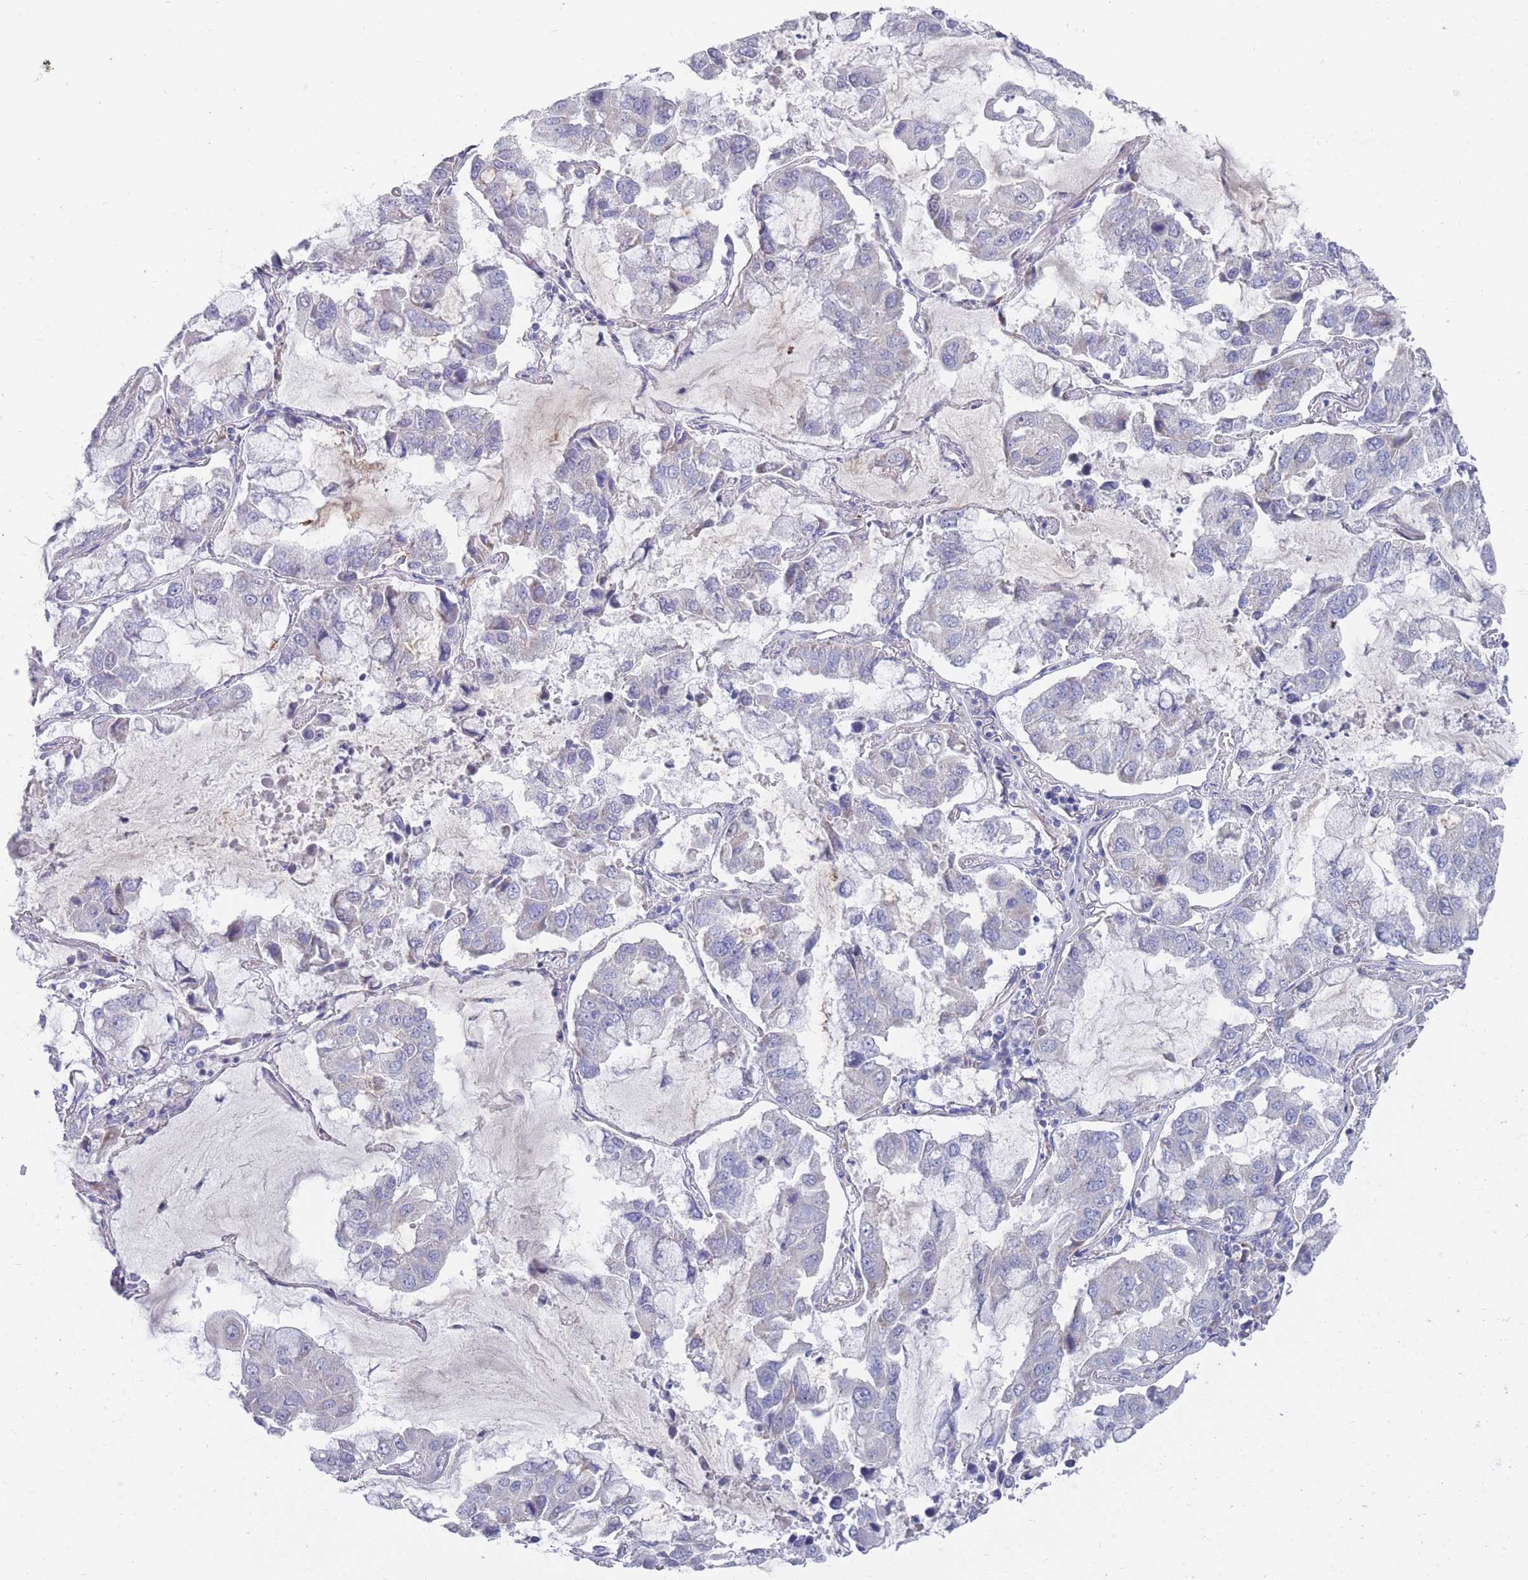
{"staining": {"intensity": "negative", "quantity": "none", "location": "none"}, "tissue": "lung cancer", "cell_type": "Tumor cells", "image_type": "cancer", "snomed": [{"axis": "morphology", "description": "Adenocarcinoma, NOS"}, {"axis": "topography", "description": "Lung"}], "caption": "DAB (3,3'-diaminobenzidine) immunohistochemical staining of lung cancer exhibits no significant staining in tumor cells.", "gene": "PIGU", "patient": {"sex": "male", "age": 64}}